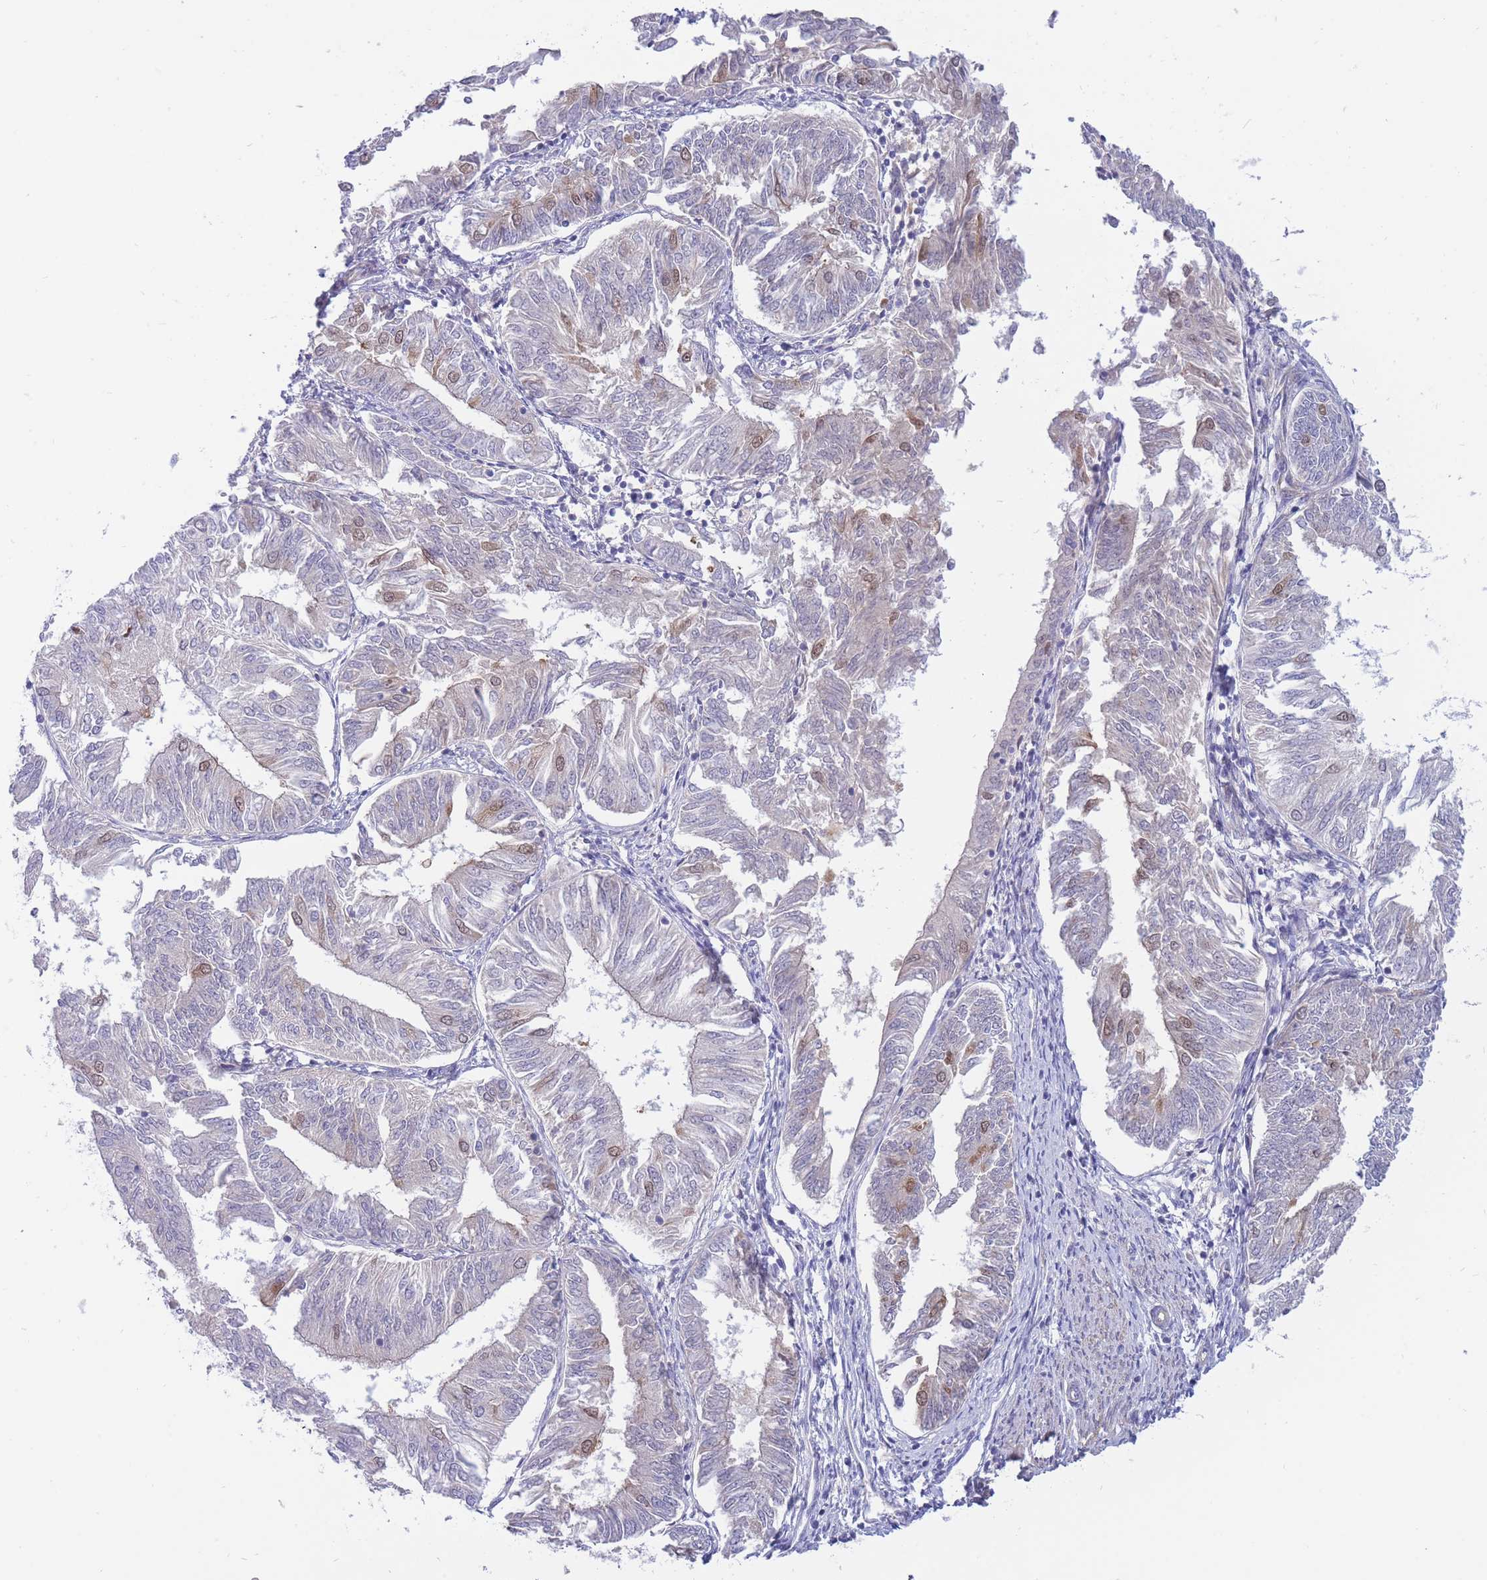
{"staining": {"intensity": "weak", "quantity": "<25%", "location": "nuclear"}, "tissue": "endometrial cancer", "cell_type": "Tumor cells", "image_type": "cancer", "snomed": [{"axis": "morphology", "description": "Adenocarcinoma, NOS"}, {"axis": "topography", "description": "Endometrium"}], "caption": "Immunohistochemistry micrograph of endometrial adenocarcinoma stained for a protein (brown), which displays no expression in tumor cells.", "gene": "APOL4", "patient": {"sex": "female", "age": 58}}